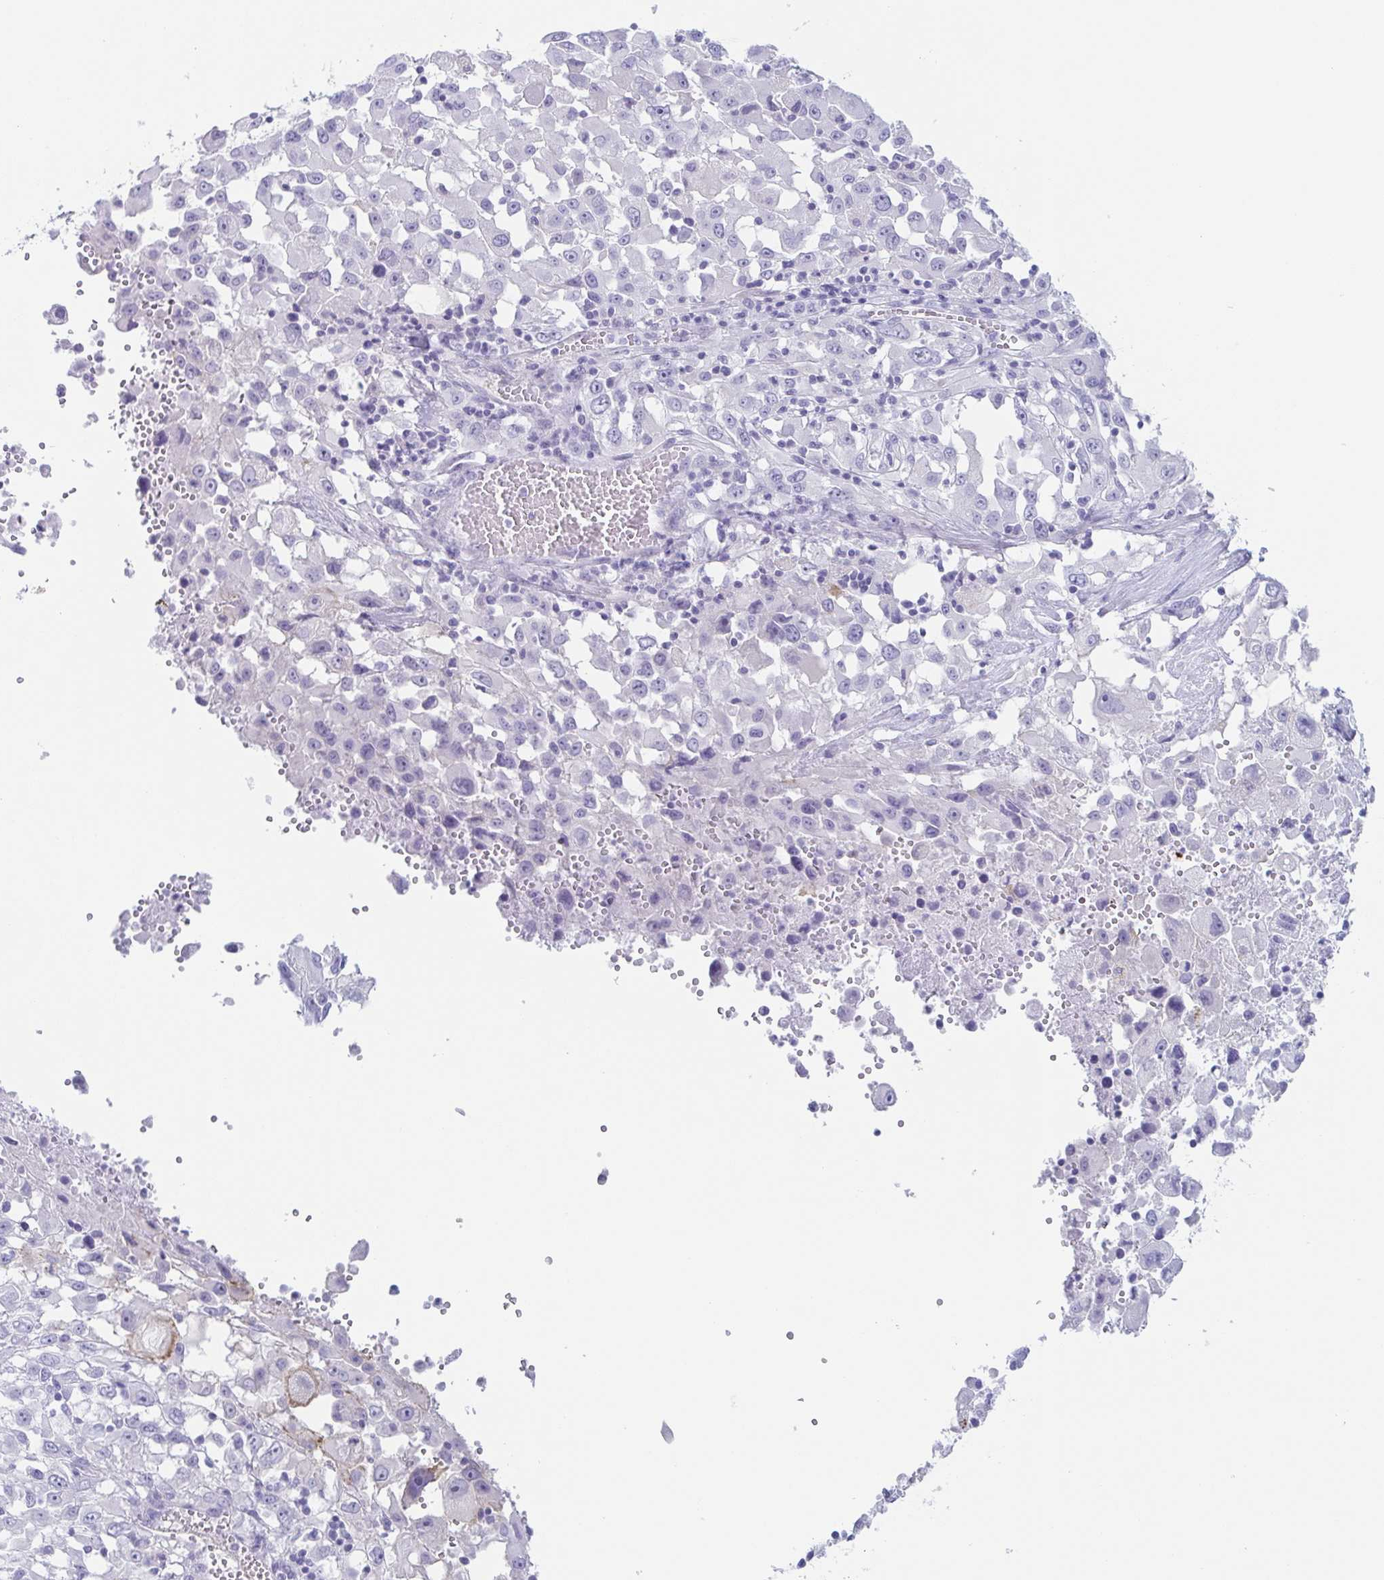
{"staining": {"intensity": "negative", "quantity": "none", "location": "none"}, "tissue": "melanoma", "cell_type": "Tumor cells", "image_type": "cancer", "snomed": [{"axis": "morphology", "description": "Malignant melanoma, Metastatic site"}, {"axis": "topography", "description": "Soft tissue"}], "caption": "Immunohistochemical staining of human melanoma shows no significant staining in tumor cells. The staining is performed using DAB (3,3'-diaminobenzidine) brown chromogen with nuclei counter-stained in using hematoxylin.", "gene": "TAGLN3", "patient": {"sex": "male", "age": 50}}